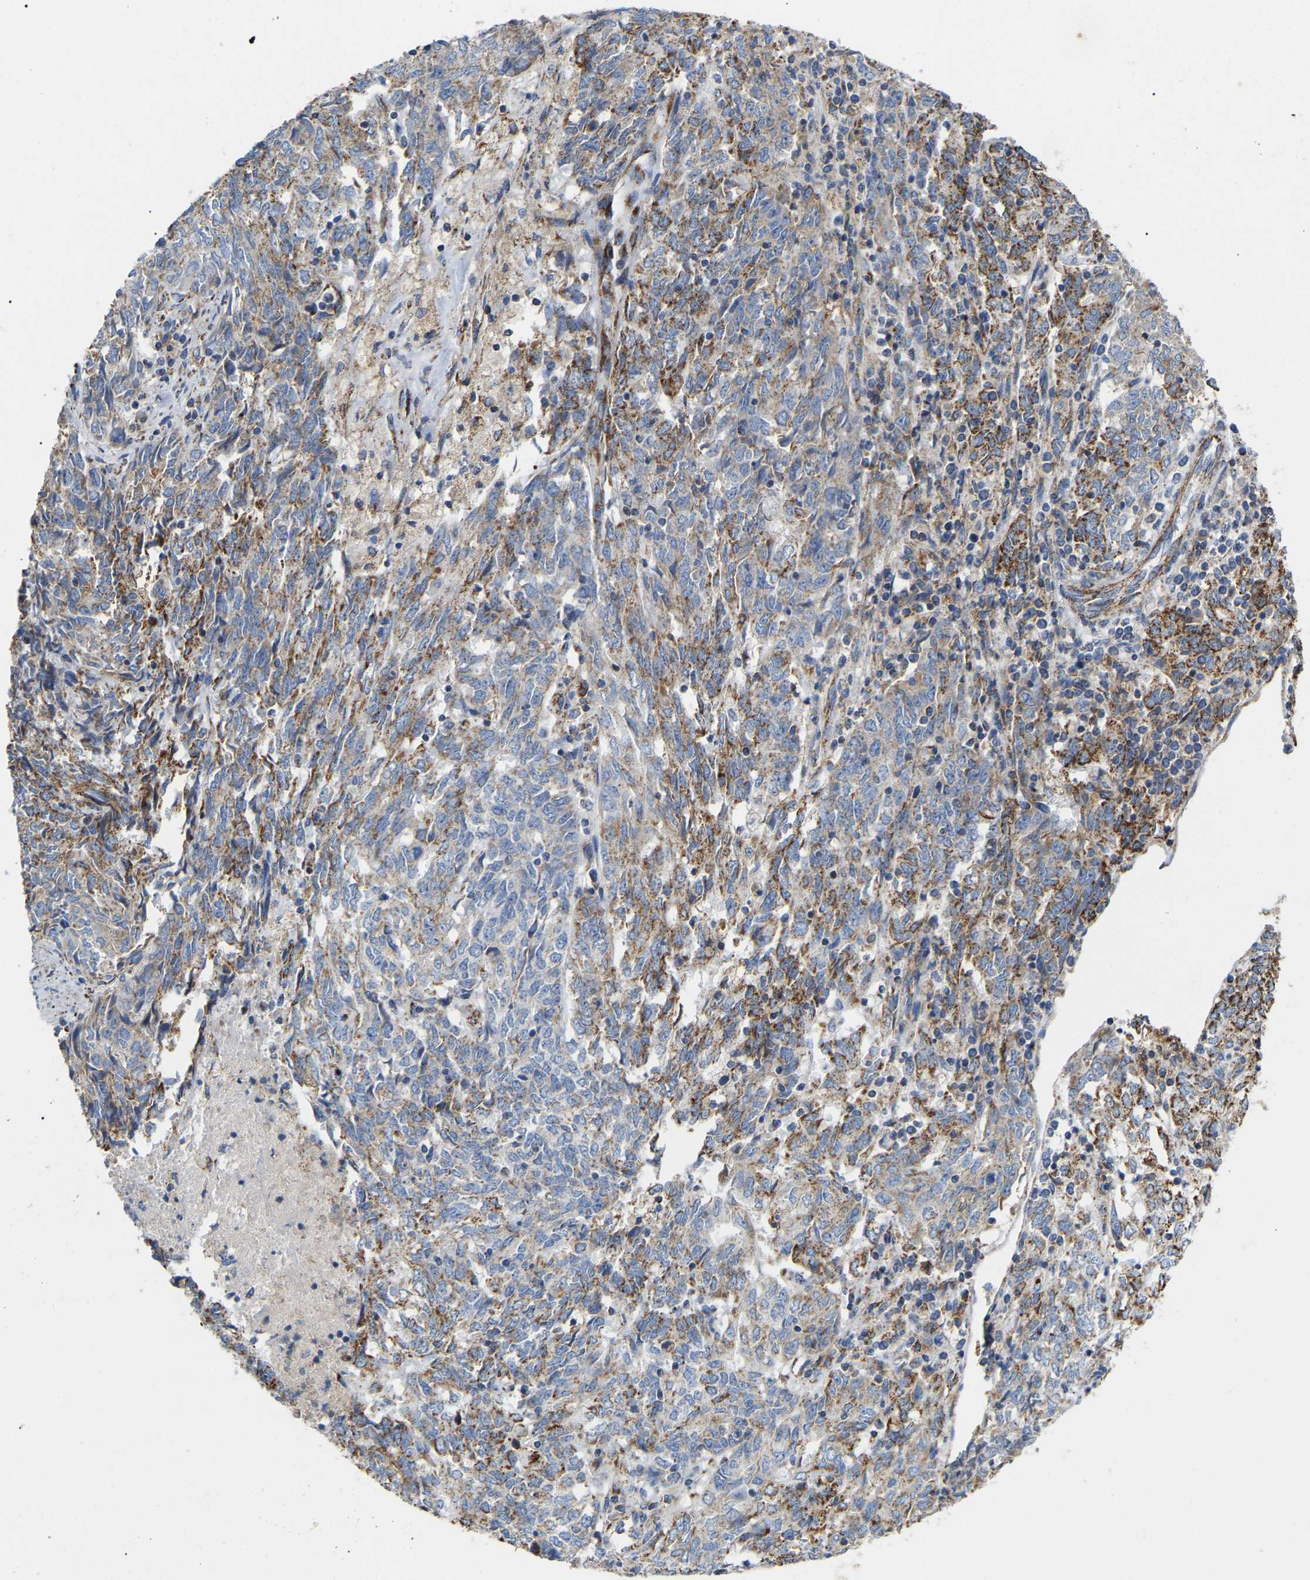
{"staining": {"intensity": "moderate", "quantity": "<25%", "location": "cytoplasmic/membranous"}, "tissue": "endometrial cancer", "cell_type": "Tumor cells", "image_type": "cancer", "snomed": [{"axis": "morphology", "description": "Adenocarcinoma, NOS"}, {"axis": "topography", "description": "Endometrium"}], "caption": "Immunohistochemistry (IHC) of human endometrial cancer exhibits low levels of moderate cytoplasmic/membranous expression in about <25% of tumor cells.", "gene": "HIBADH", "patient": {"sex": "female", "age": 80}}